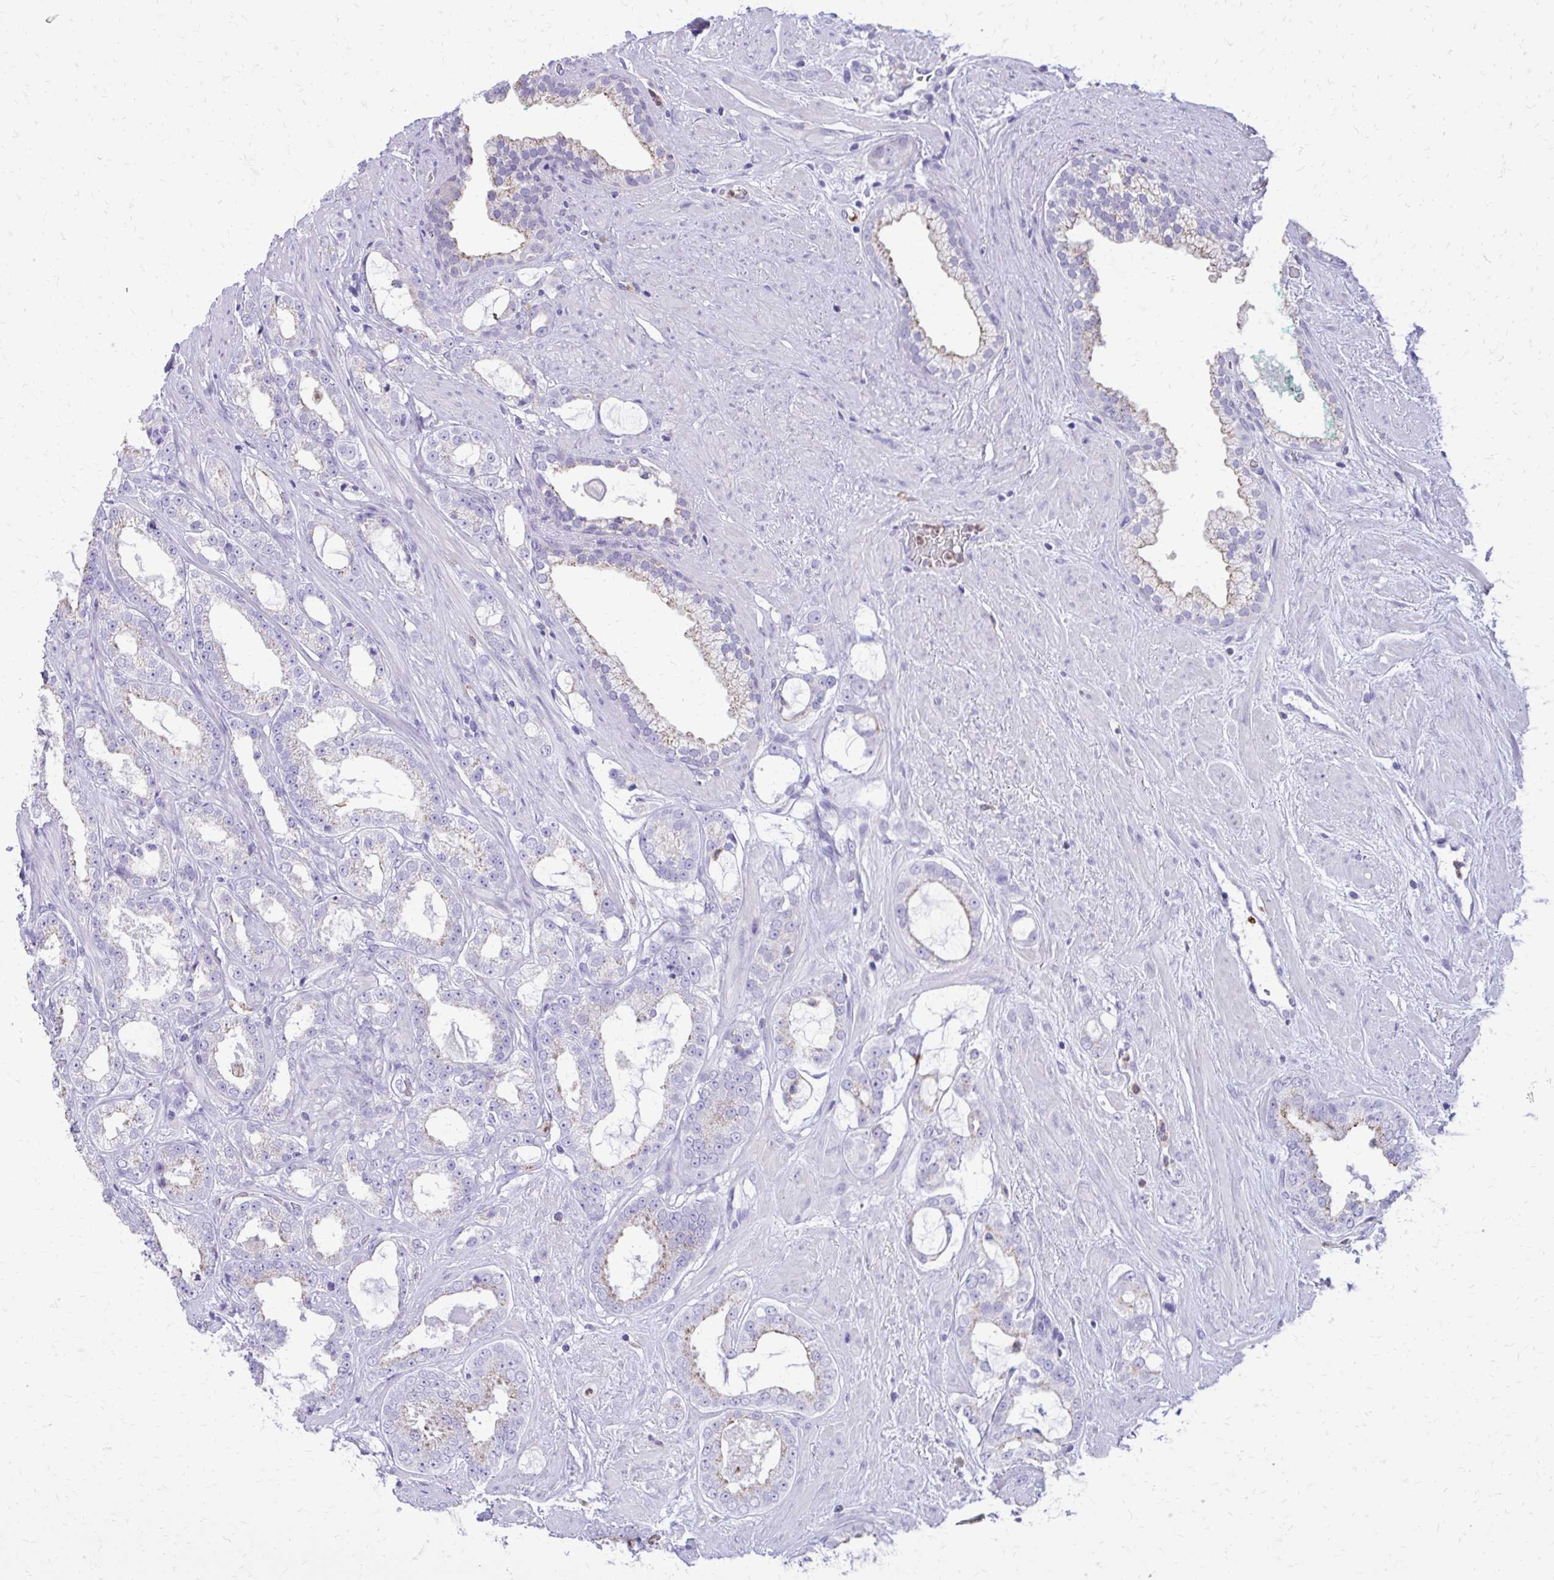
{"staining": {"intensity": "weak", "quantity": "<25%", "location": "cytoplasmic/membranous"}, "tissue": "prostate cancer", "cell_type": "Tumor cells", "image_type": "cancer", "snomed": [{"axis": "morphology", "description": "Adenocarcinoma, High grade"}, {"axis": "topography", "description": "Prostate"}], "caption": "Micrograph shows no significant protein staining in tumor cells of prostate cancer (high-grade adenocarcinoma). (DAB immunohistochemistry visualized using brightfield microscopy, high magnification).", "gene": "CAT", "patient": {"sex": "male", "age": 65}}